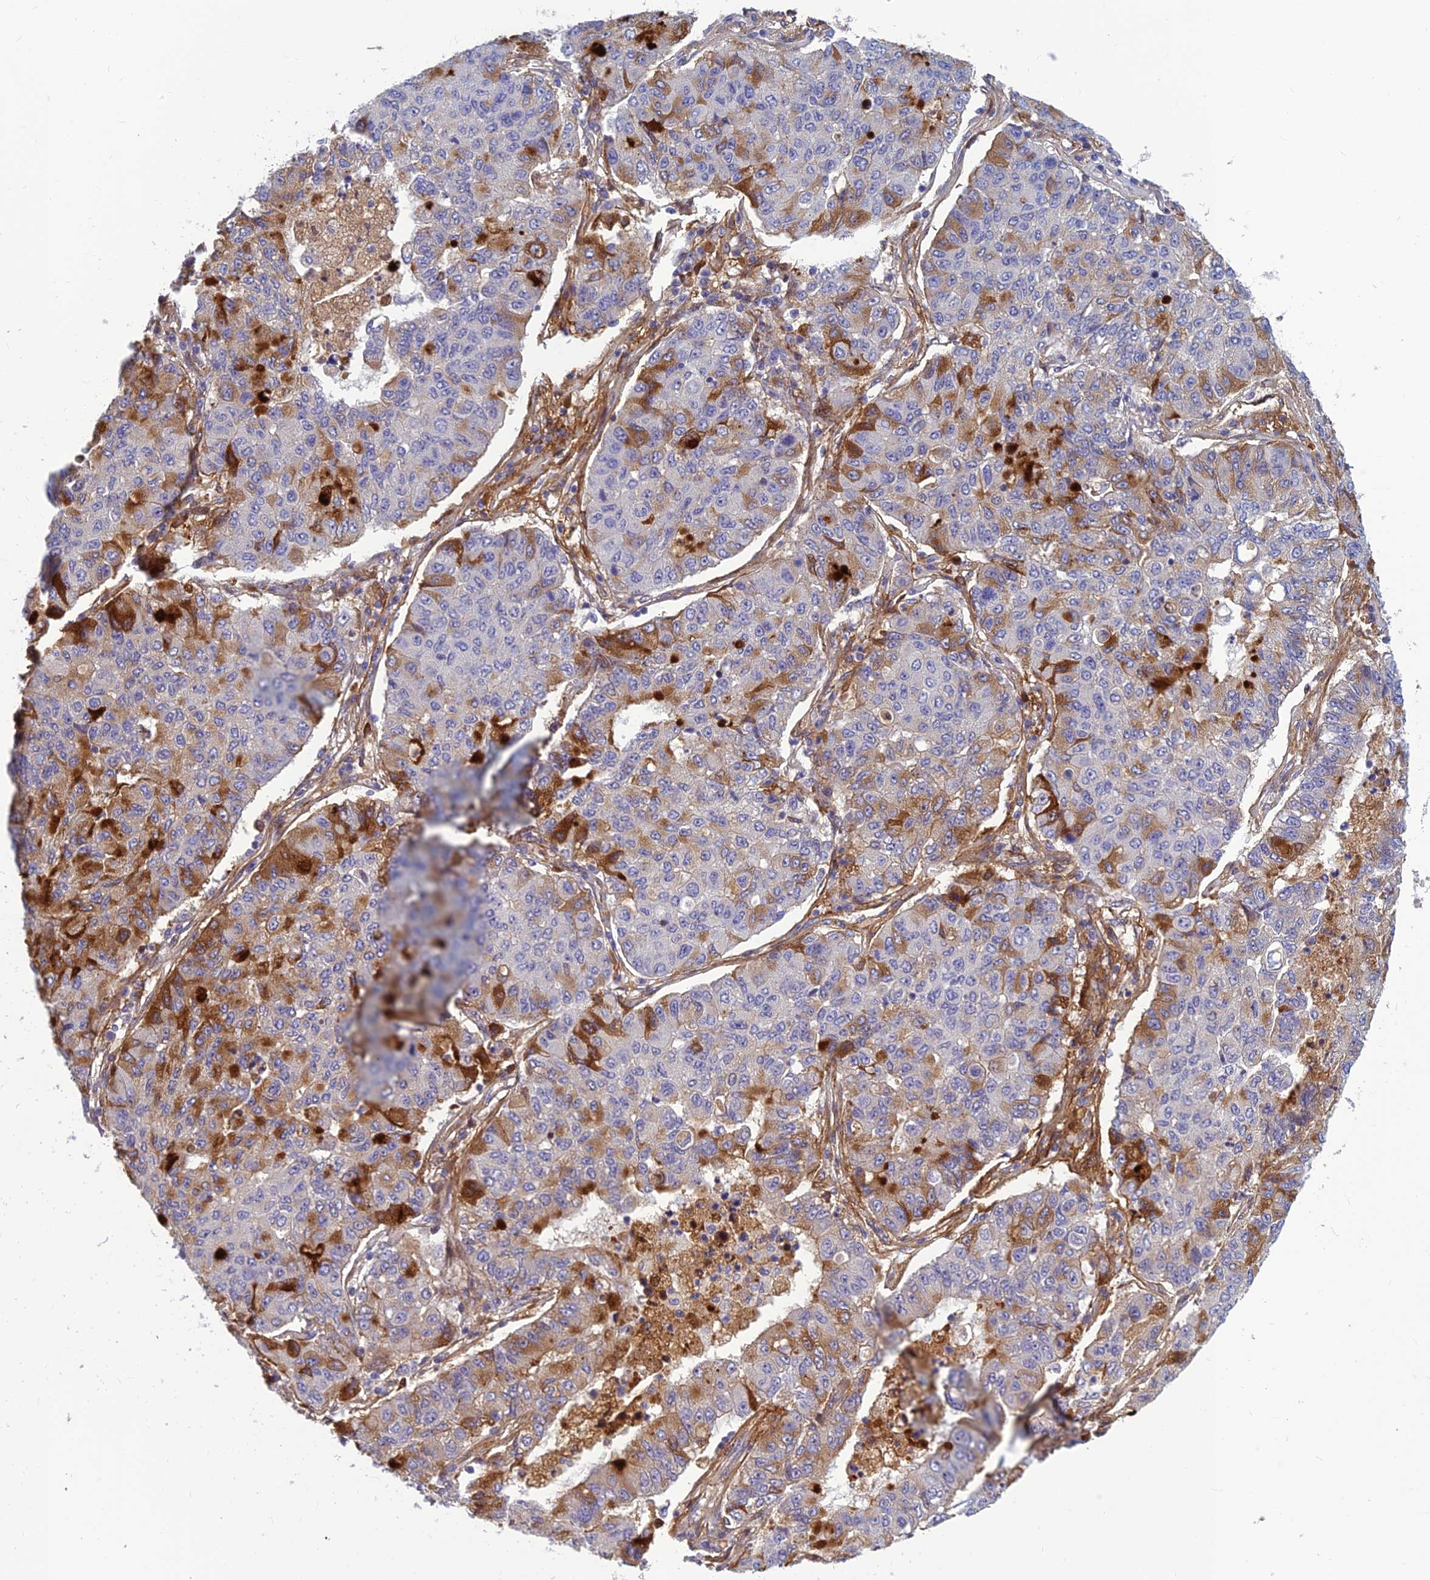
{"staining": {"intensity": "strong", "quantity": "<25%", "location": "cytoplasmic/membranous"}, "tissue": "lung cancer", "cell_type": "Tumor cells", "image_type": "cancer", "snomed": [{"axis": "morphology", "description": "Squamous cell carcinoma, NOS"}, {"axis": "topography", "description": "Lung"}], "caption": "Immunohistochemical staining of lung cancer (squamous cell carcinoma) exhibits medium levels of strong cytoplasmic/membranous protein positivity in approximately <25% of tumor cells. Using DAB (brown) and hematoxylin (blue) stains, captured at high magnification using brightfield microscopy.", "gene": "CLEC11A", "patient": {"sex": "male", "age": 74}}